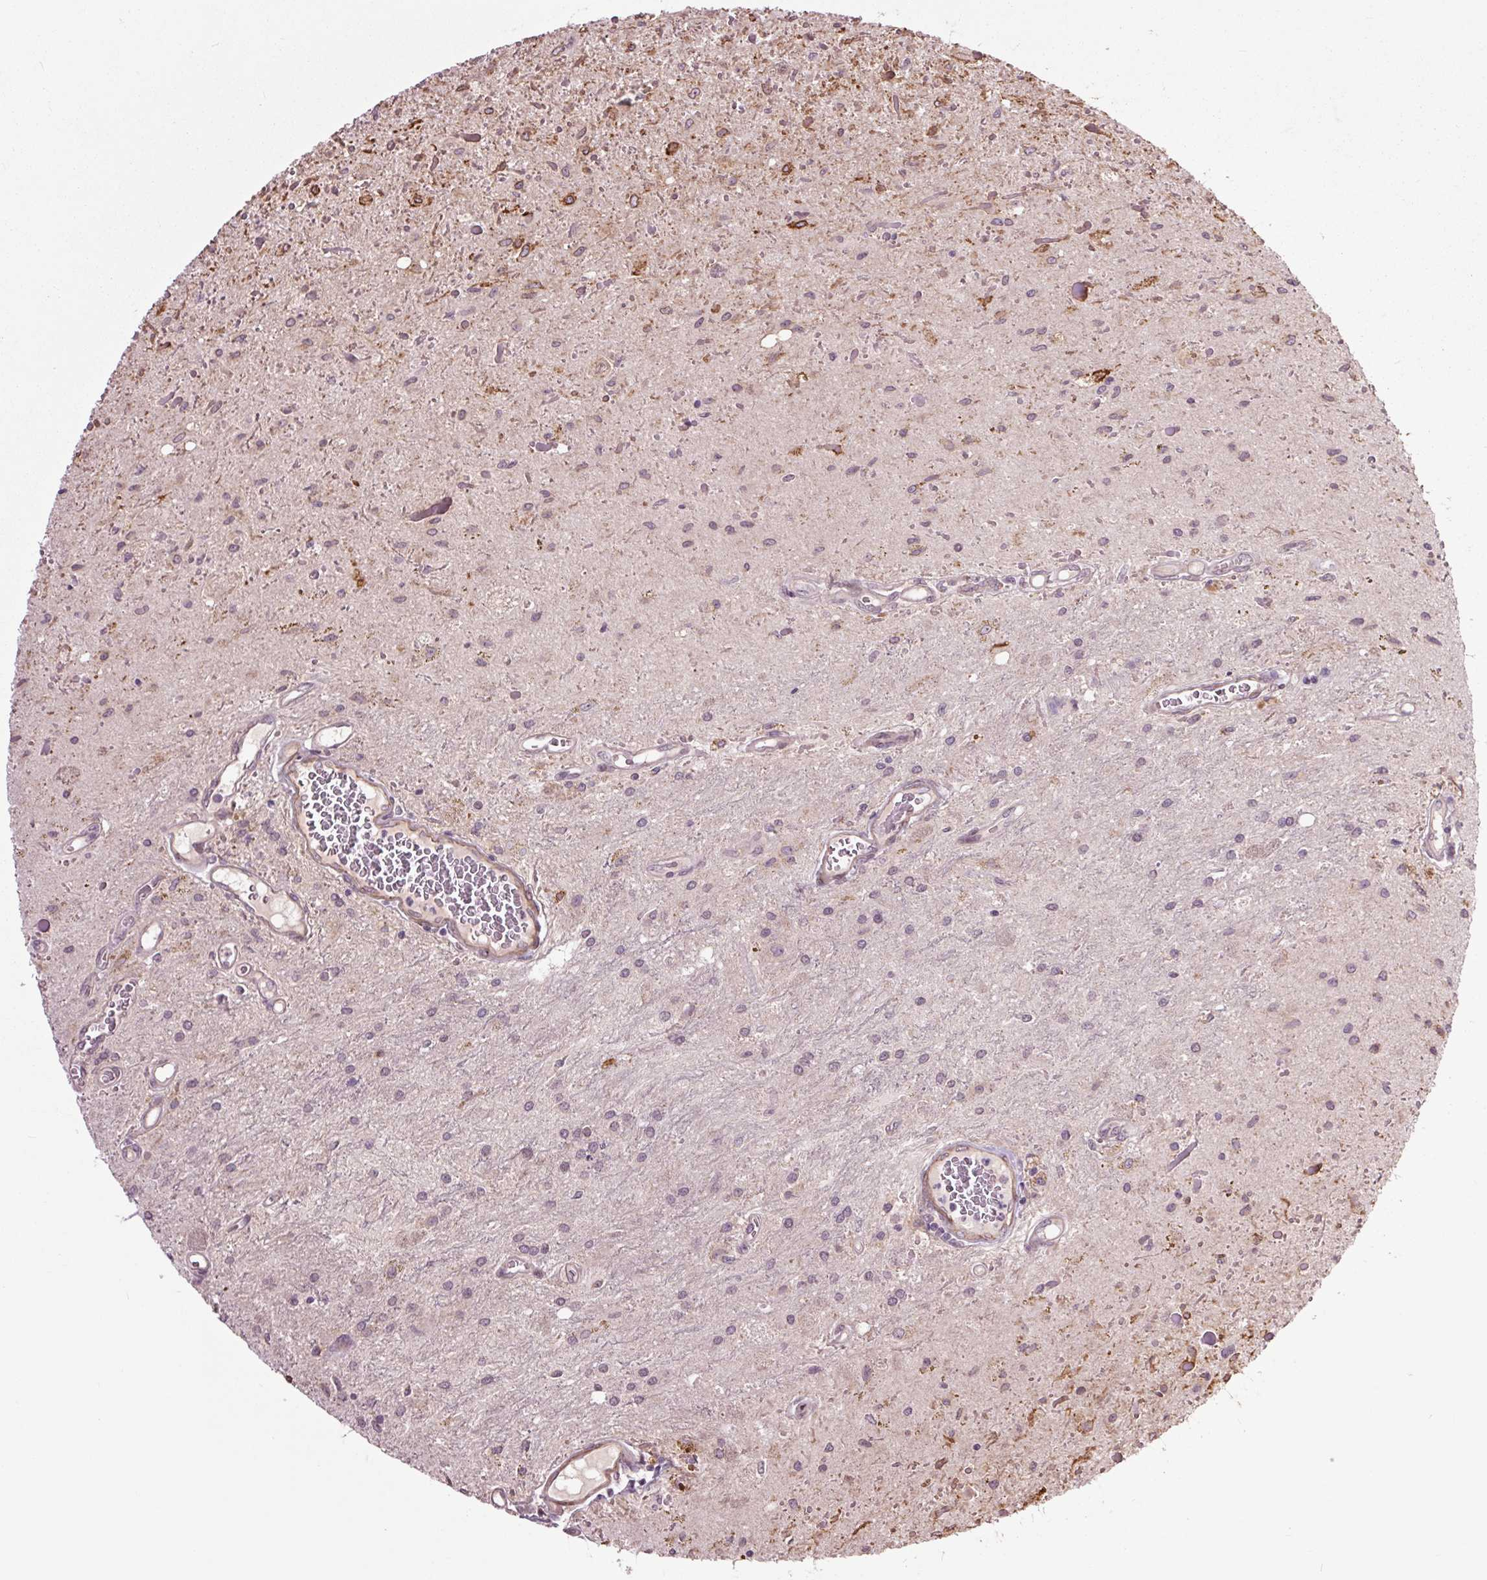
{"staining": {"intensity": "negative", "quantity": "none", "location": "none"}, "tissue": "glioma", "cell_type": "Tumor cells", "image_type": "cancer", "snomed": [{"axis": "morphology", "description": "Glioma, malignant, Low grade"}, {"axis": "topography", "description": "Cerebellum"}], "caption": "The histopathology image shows no staining of tumor cells in malignant low-grade glioma.", "gene": "HAUS5", "patient": {"sex": "female", "age": 14}}